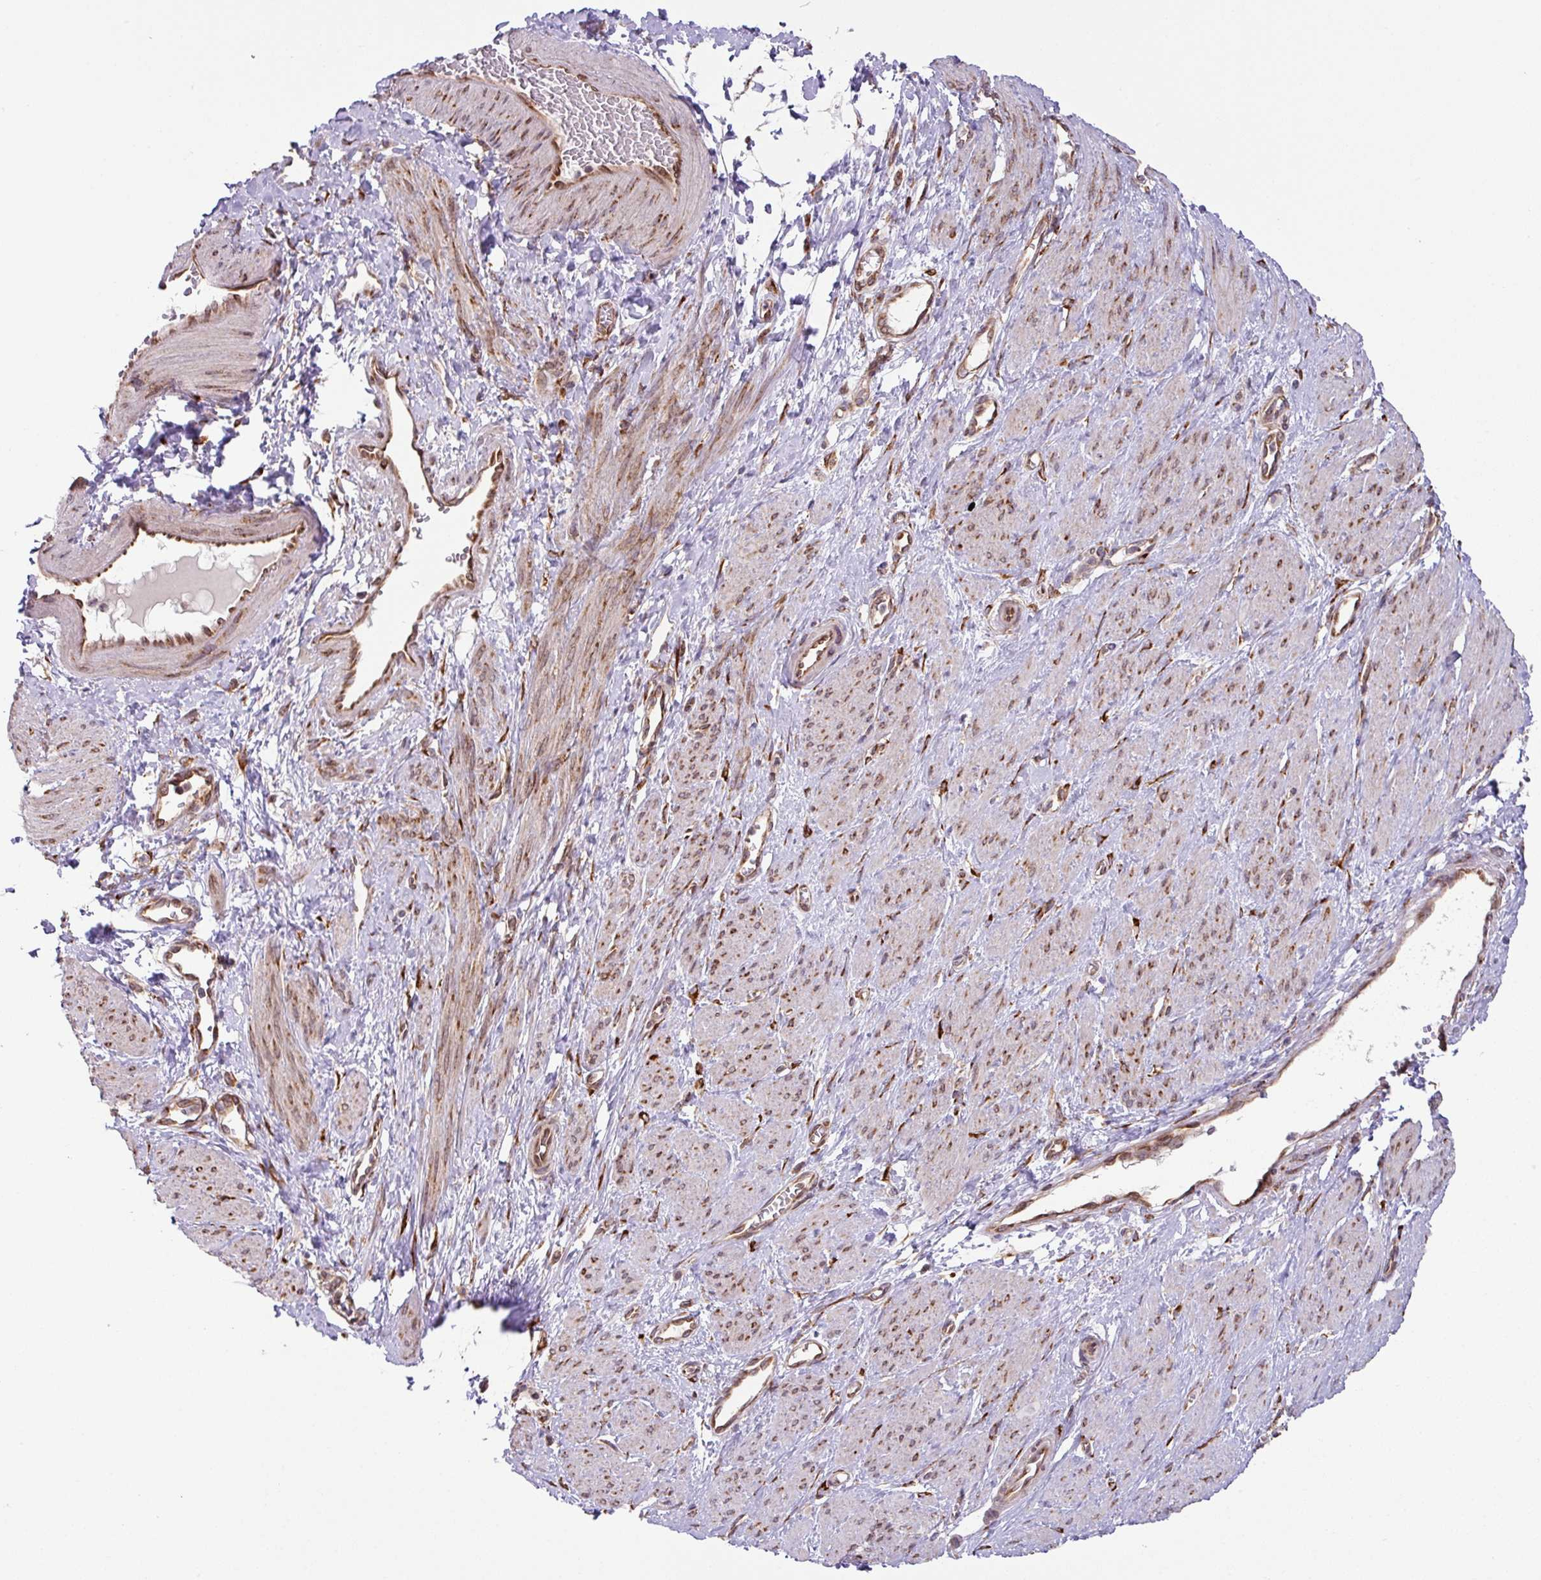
{"staining": {"intensity": "weak", "quantity": "25%-75%", "location": "cytoplasmic/membranous"}, "tissue": "smooth muscle", "cell_type": "Smooth muscle cells", "image_type": "normal", "snomed": [{"axis": "morphology", "description": "Normal tissue, NOS"}, {"axis": "topography", "description": "Smooth muscle"}, {"axis": "topography", "description": "Uterus"}], "caption": "Protein staining of normal smooth muscle reveals weak cytoplasmic/membranous expression in approximately 25%-75% of smooth muscle cells. (DAB (3,3'-diaminobenzidine) = brown stain, brightfield microscopy at high magnification).", "gene": "SLC39A7", "patient": {"sex": "female", "age": 39}}